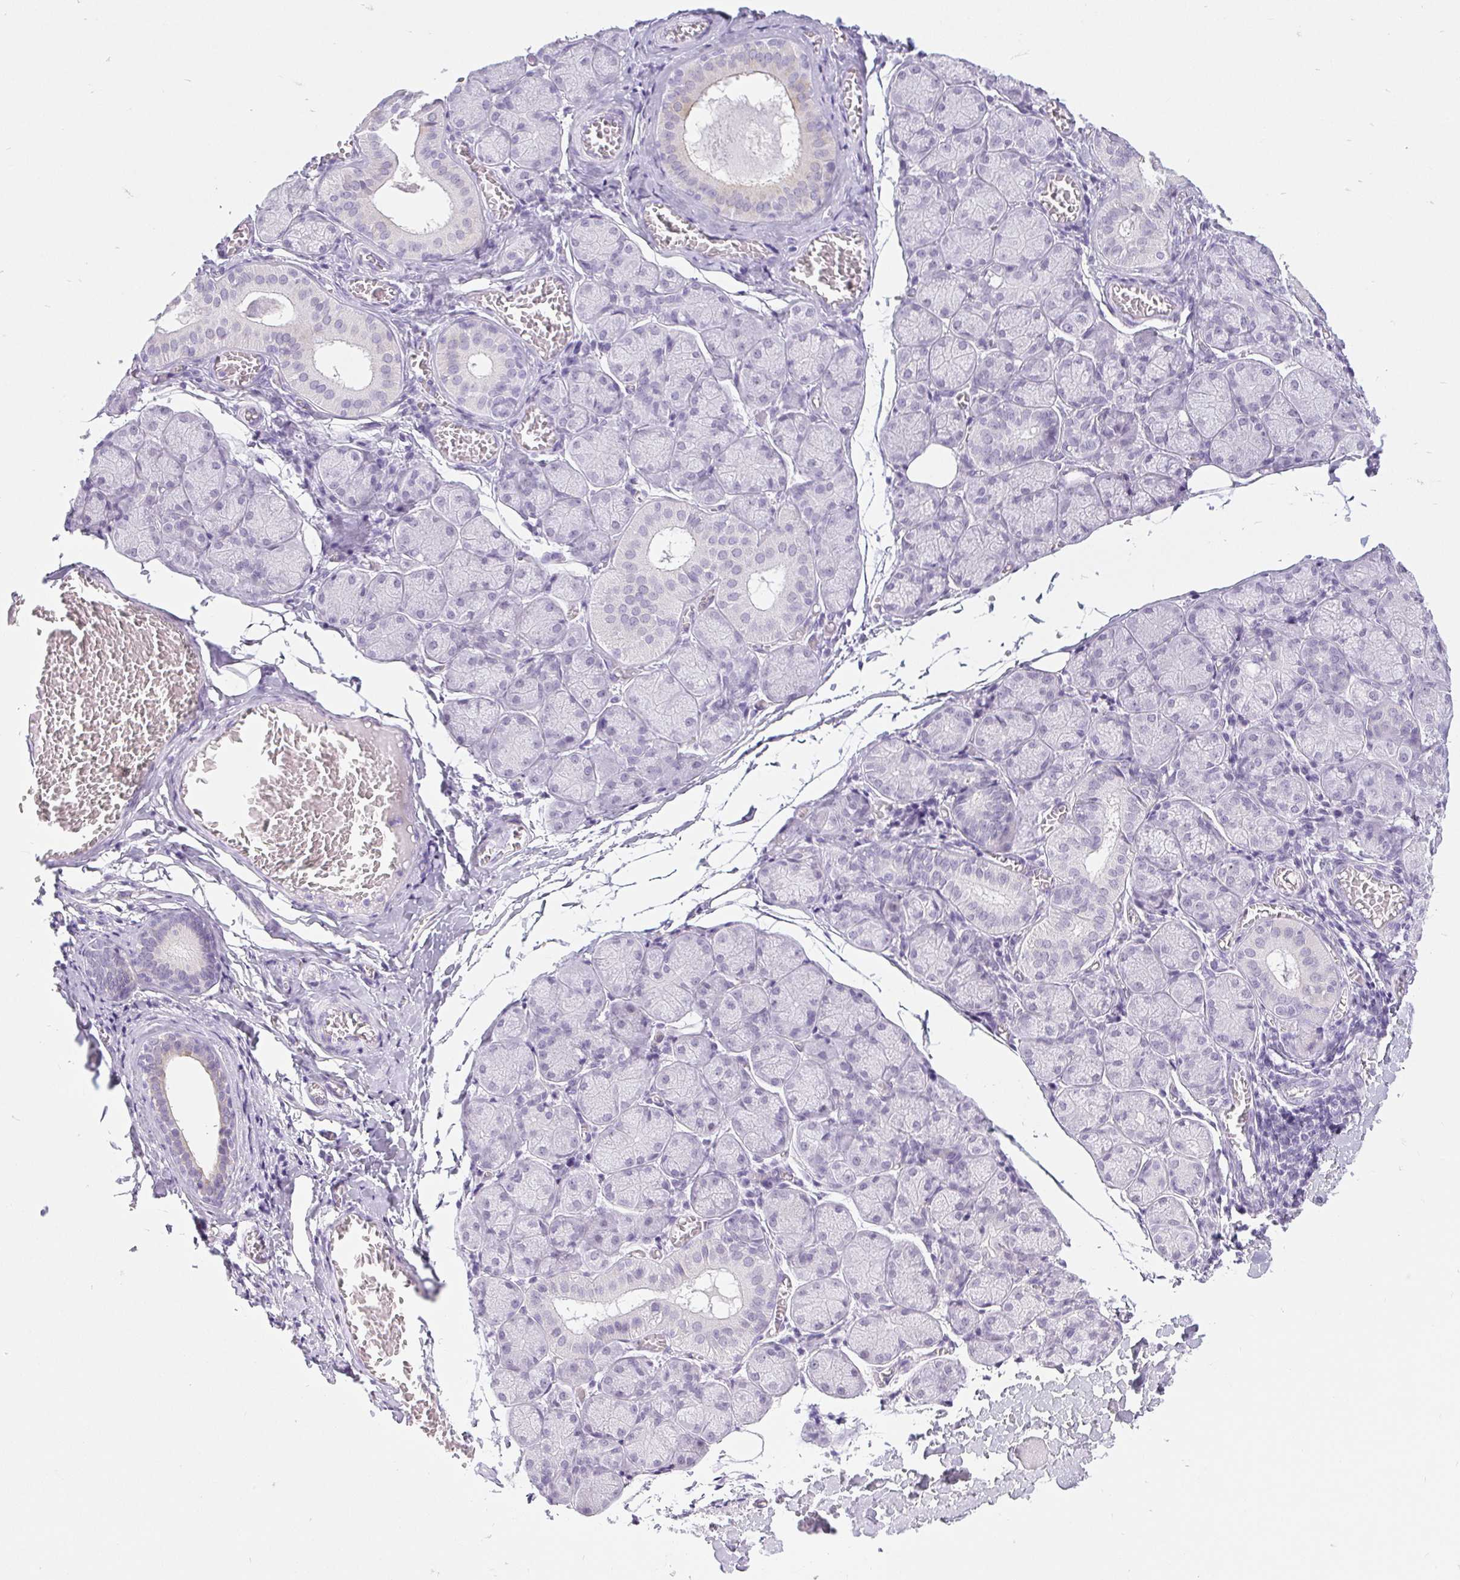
{"staining": {"intensity": "negative", "quantity": "none", "location": "none"}, "tissue": "salivary gland", "cell_type": "Glandular cells", "image_type": "normal", "snomed": [{"axis": "morphology", "description": "Normal tissue, NOS"}, {"axis": "topography", "description": "Salivary gland"}], "caption": "Glandular cells are negative for brown protein staining in benign salivary gland. Brightfield microscopy of immunohistochemistry stained with DAB (brown) and hematoxylin (blue), captured at high magnification.", "gene": "BCAS1", "patient": {"sex": "female", "age": 24}}